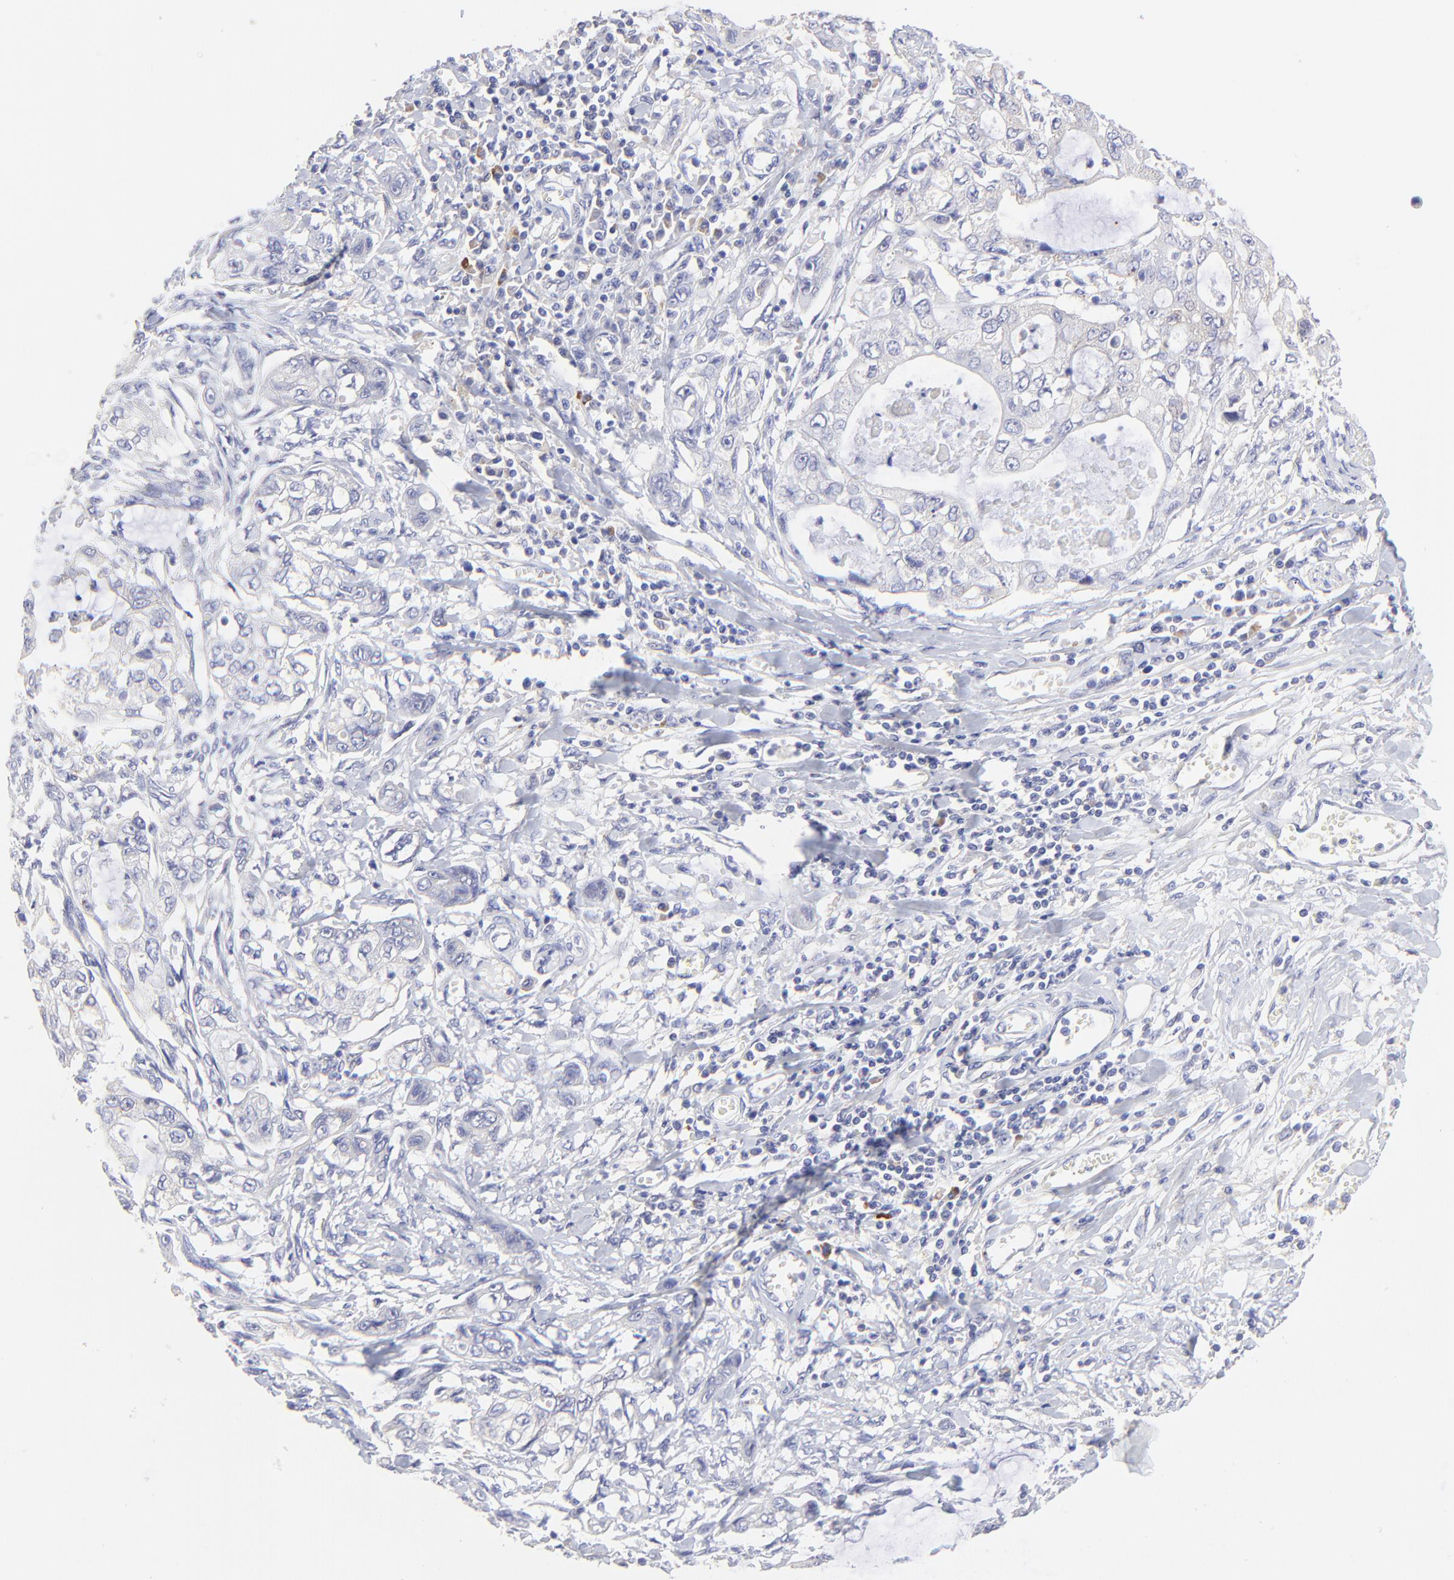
{"staining": {"intensity": "negative", "quantity": "none", "location": "none"}, "tissue": "stomach cancer", "cell_type": "Tumor cells", "image_type": "cancer", "snomed": [{"axis": "morphology", "description": "Adenocarcinoma, NOS"}, {"axis": "topography", "description": "Stomach, upper"}], "caption": "This is an immunohistochemistry photomicrograph of human adenocarcinoma (stomach). There is no staining in tumor cells.", "gene": "LHFPL1", "patient": {"sex": "female", "age": 52}}